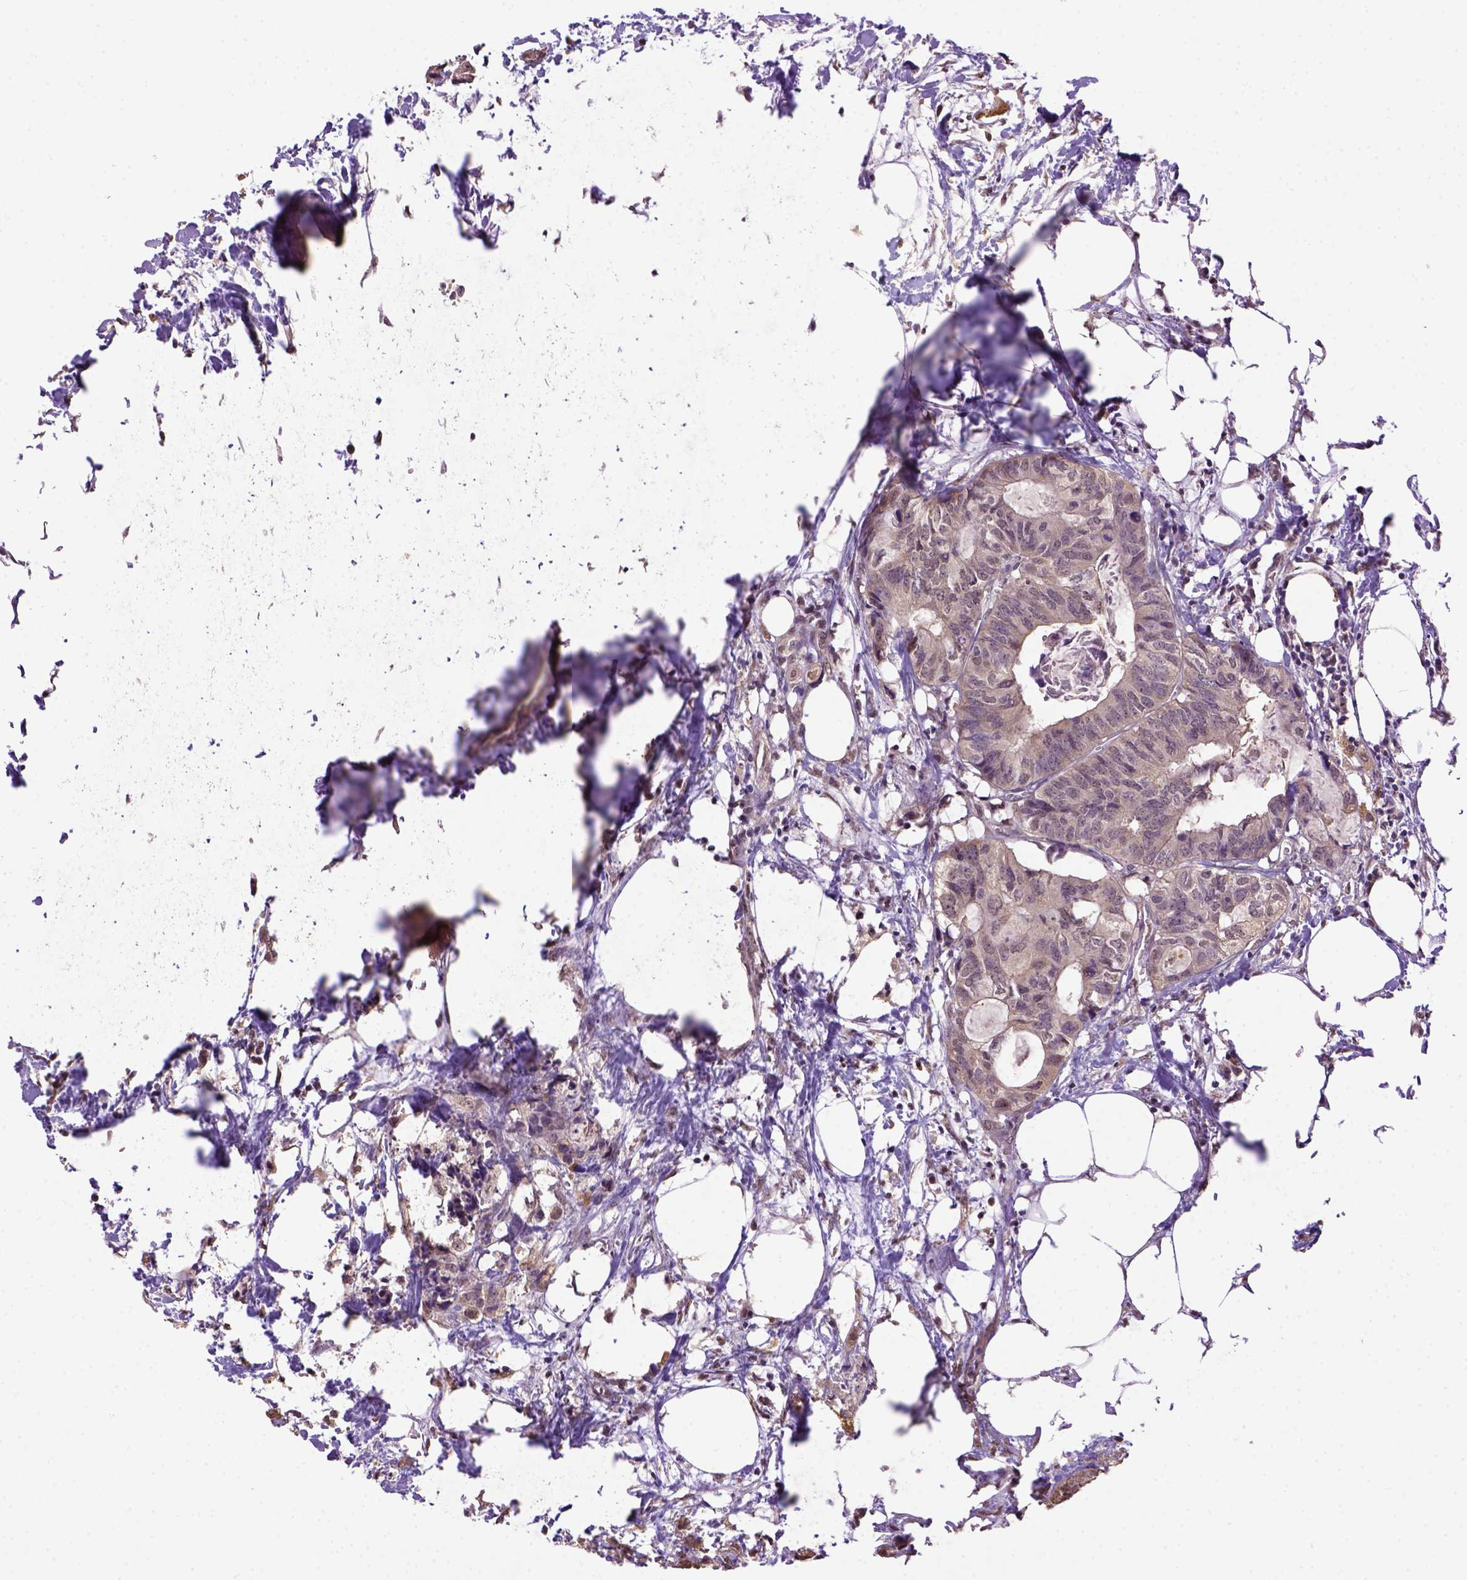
{"staining": {"intensity": "weak", "quantity": ">75%", "location": "cytoplasmic/membranous"}, "tissue": "colorectal cancer", "cell_type": "Tumor cells", "image_type": "cancer", "snomed": [{"axis": "morphology", "description": "Adenocarcinoma, NOS"}, {"axis": "topography", "description": "Colon"}, {"axis": "topography", "description": "Rectum"}], "caption": "An immunohistochemistry (IHC) image of neoplastic tissue is shown. Protein staining in brown highlights weak cytoplasmic/membranous positivity in adenocarcinoma (colorectal) within tumor cells.", "gene": "WDR17", "patient": {"sex": "male", "age": 57}}